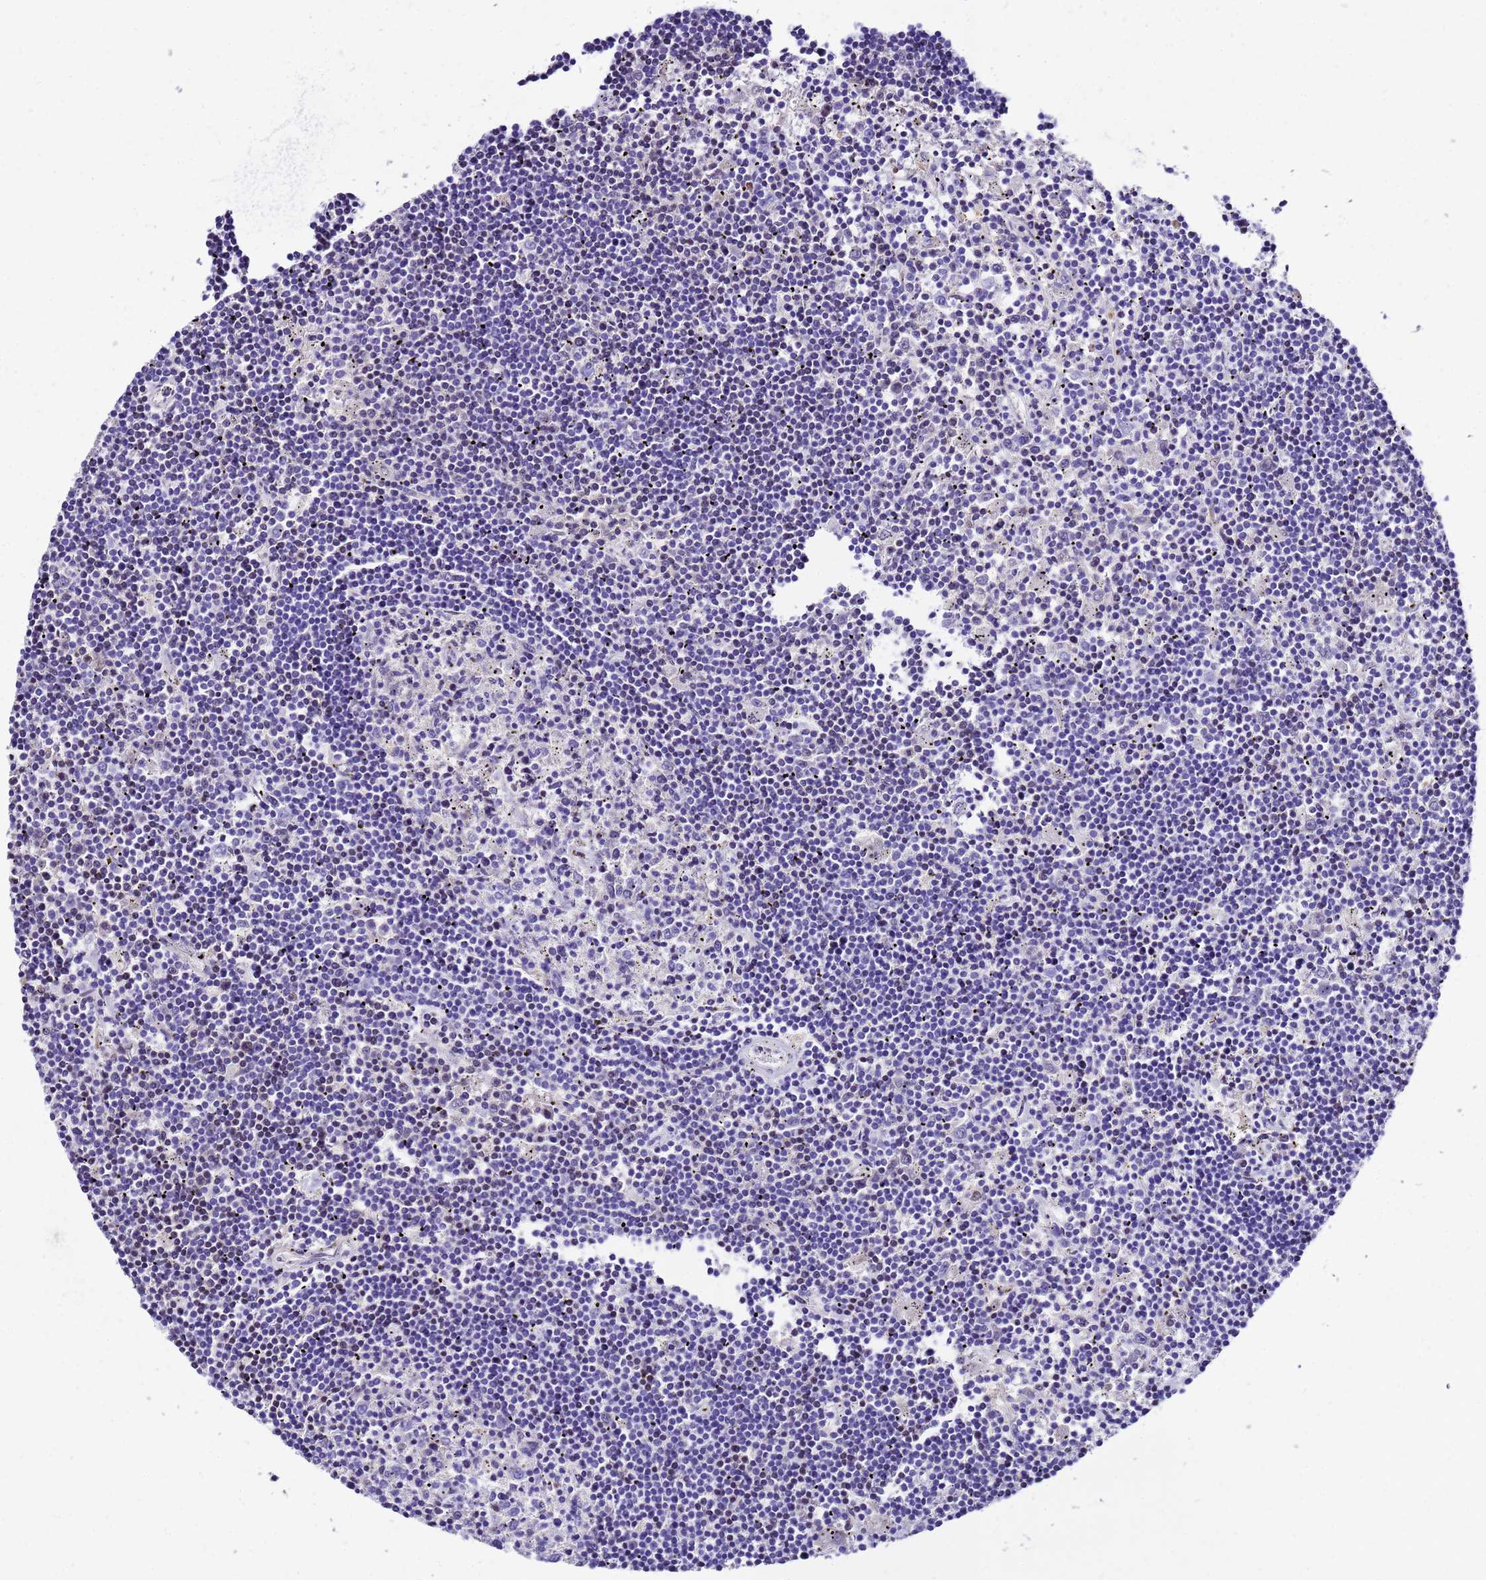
{"staining": {"intensity": "negative", "quantity": "none", "location": "none"}, "tissue": "lymphoma", "cell_type": "Tumor cells", "image_type": "cancer", "snomed": [{"axis": "morphology", "description": "Malignant lymphoma, non-Hodgkin's type, Low grade"}, {"axis": "topography", "description": "Spleen"}], "caption": "Micrograph shows no significant protein staining in tumor cells of low-grade malignant lymphoma, non-Hodgkin's type.", "gene": "UGT2A1", "patient": {"sex": "male", "age": 76}}